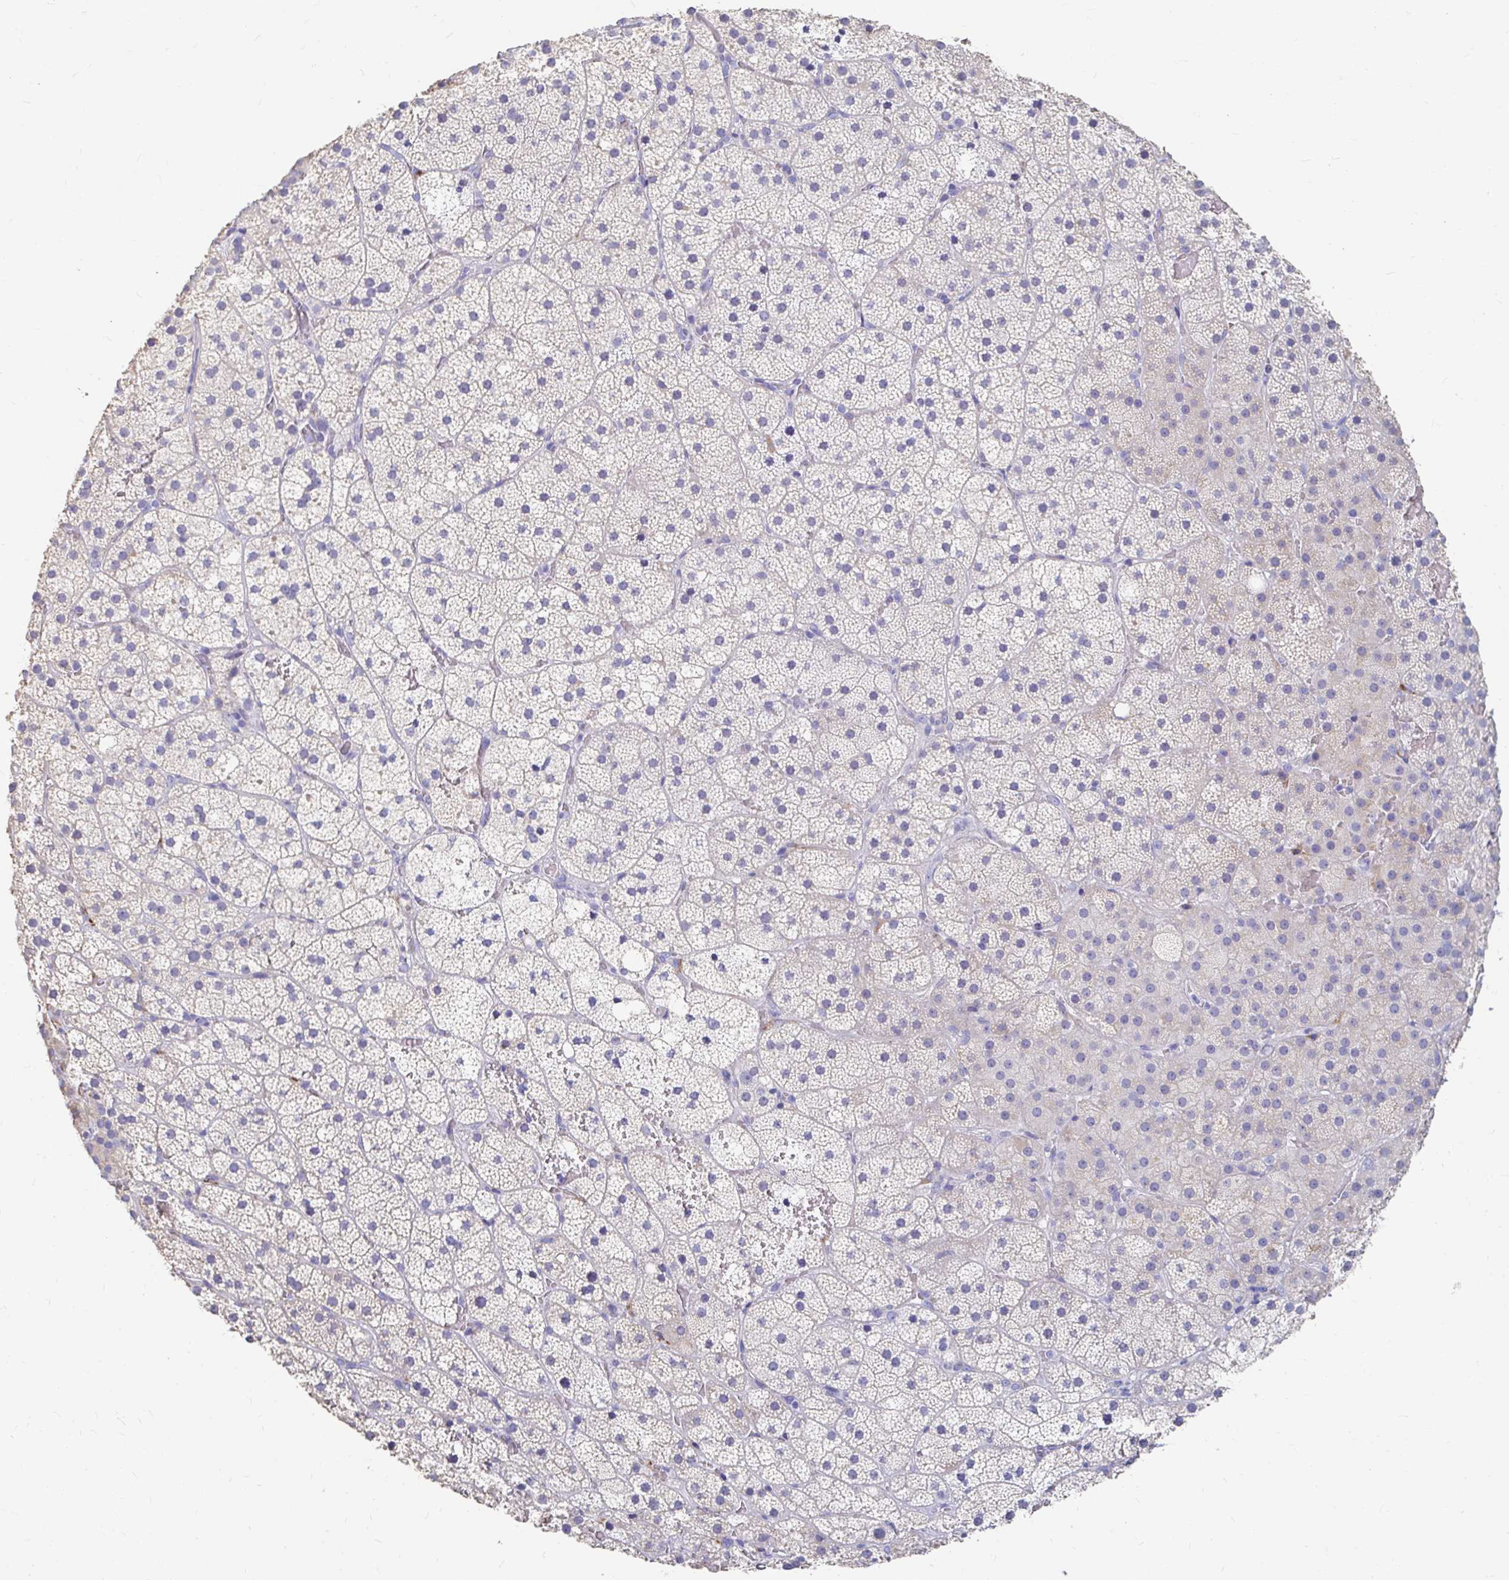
{"staining": {"intensity": "negative", "quantity": "none", "location": "none"}, "tissue": "adrenal gland", "cell_type": "Glandular cells", "image_type": "normal", "snomed": [{"axis": "morphology", "description": "Normal tissue, NOS"}, {"axis": "topography", "description": "Adrenal gland"}], "caption": "Immunohistochemical staining of normal adrenal gland shows no significant staining in glandular cells.", "gene": "LAMC3", "patient": {"sex": "male", "age": 53}}